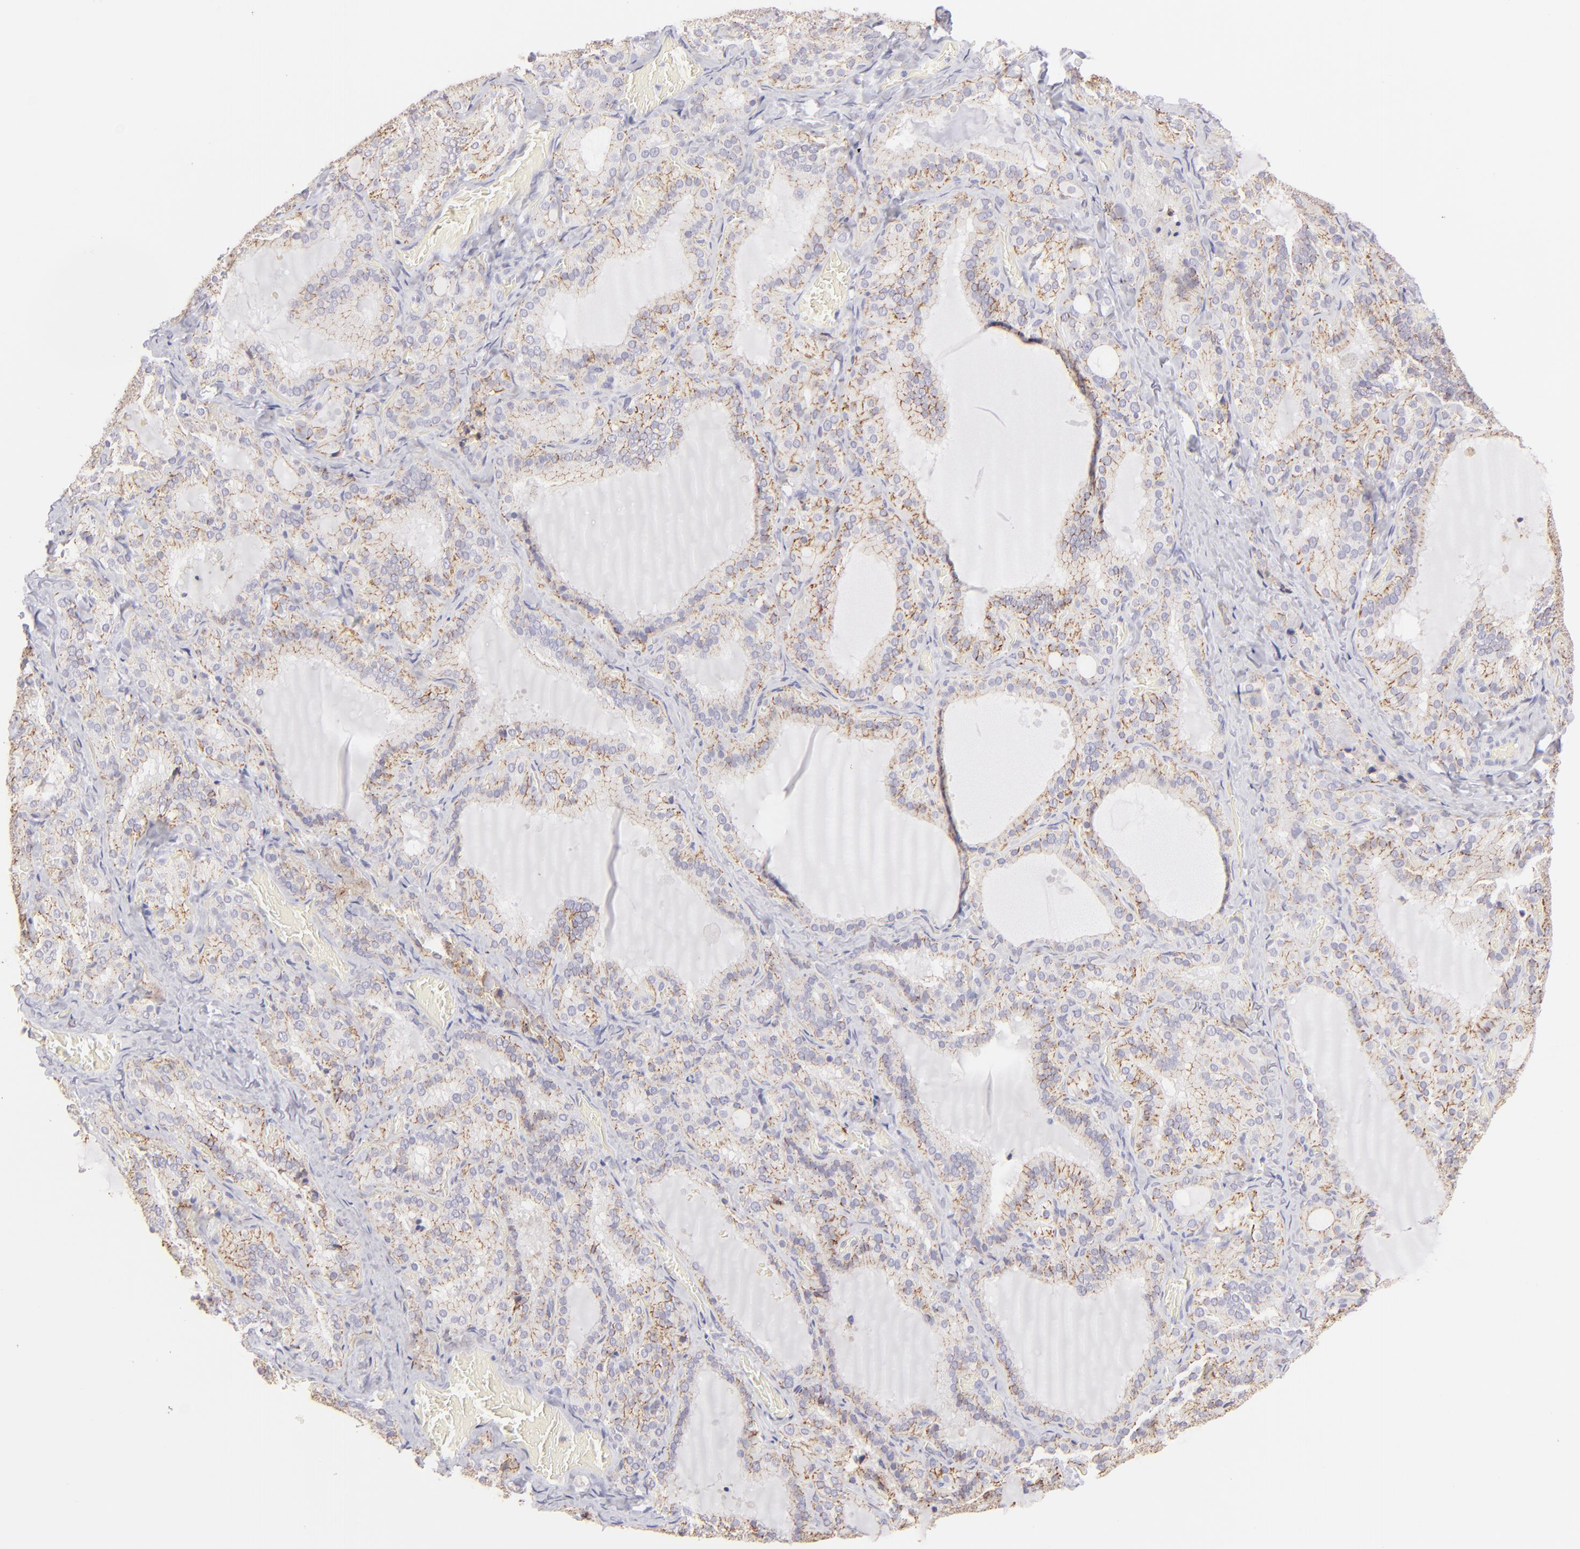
{"staining": {"intensity": "moderate", "quantity": ">75%", "location": "cytoplasmic/membranous"}, "tissue": "thyroid gland", "cell_type": "Glandular cells", "image_type": "normal", "snomed": [{"axis": "morphology", "description": "Normal tissue, NOS"}, {"axis": "topography", "description": "Thyroid gland"}], "caption": "The histopathology image shows immunohistochemical staining of unremarkable thyroid gland. There is moderate cytoplasmic/membranous staining is identified in about >75% of glandular cells.", "gene": "CLDN4", "patient": {"sex": "female", "age": 33}}